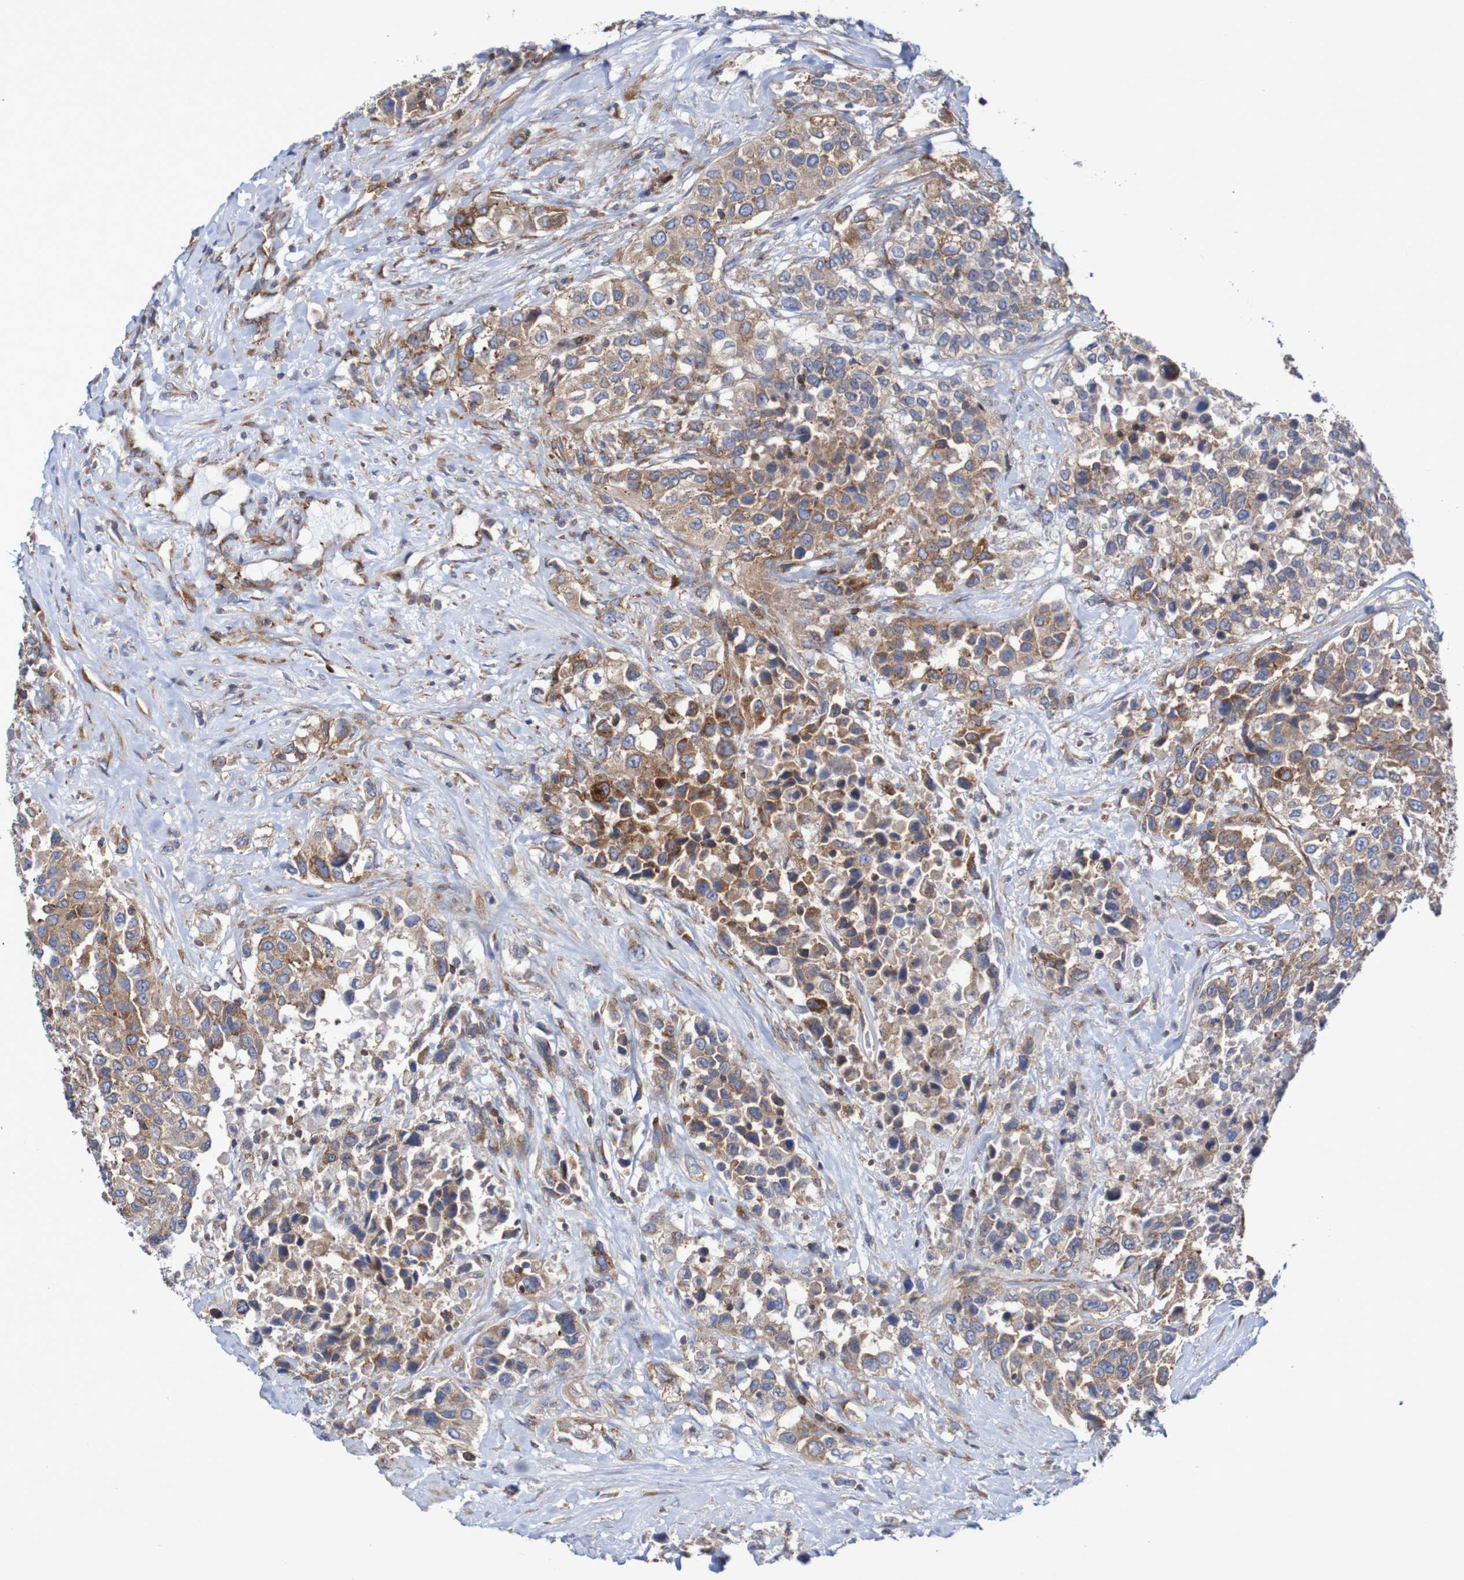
{"staining": {"intensity": "moderate", "quantity": ">75%", "location": "cytoplasmic/membranous"}, "tissue": "urothelial cancer", "cell_type": "Tumor cells", "image_type": "cancer", "snomed": [{"axis": "morphology", "description": "Urothelial carcinoma, High grade"}, {"axis": "topography", "description": "Urinary bladder"}], "caption": "Urothelial cancer tissue demonstrates moderate cytoplasmic/membranous staining in approximately >75% of tumor cells, visualized by immunohistochemistry.", "gene": "FXR2", "patient": {"sex": "female", "age": 80}}